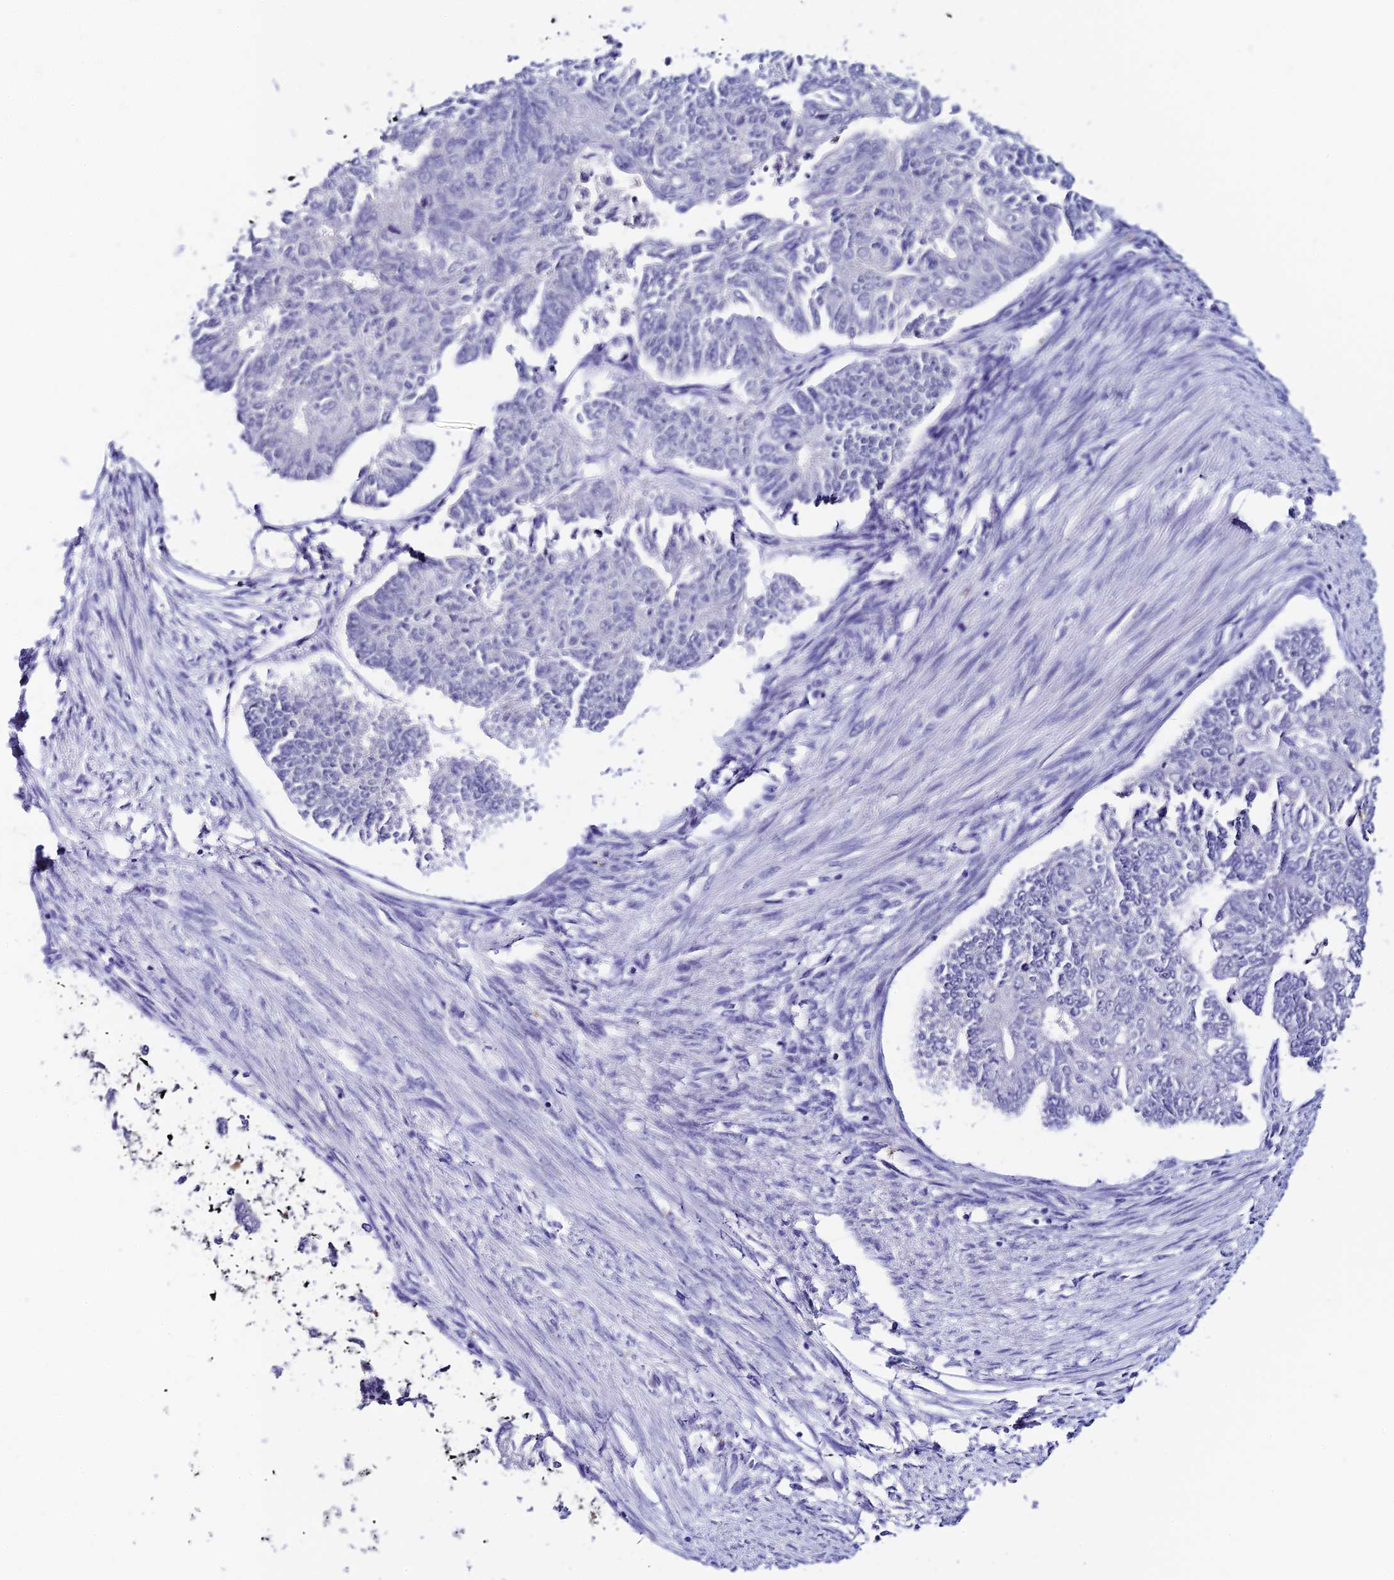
{"staining": {"intensity": "negative", "quantity": "none", "location": "none"}, "tissue": "endometrial cancer", "cell_type": "Tumor cells", "image_type": "cancer", "snomed": [{"axis": "morphology", "description": "Adenocarcinoma, NOS"}, {"axis": "topography", "description": "Endometrium"}], "caption": "Protein analysis of endometrial cancer (adenocarcinoma) demonstrates no significant expression in tumor cells.", "gene": "RASGEF1B", "patient": {"sex": "female", "age": 32}}